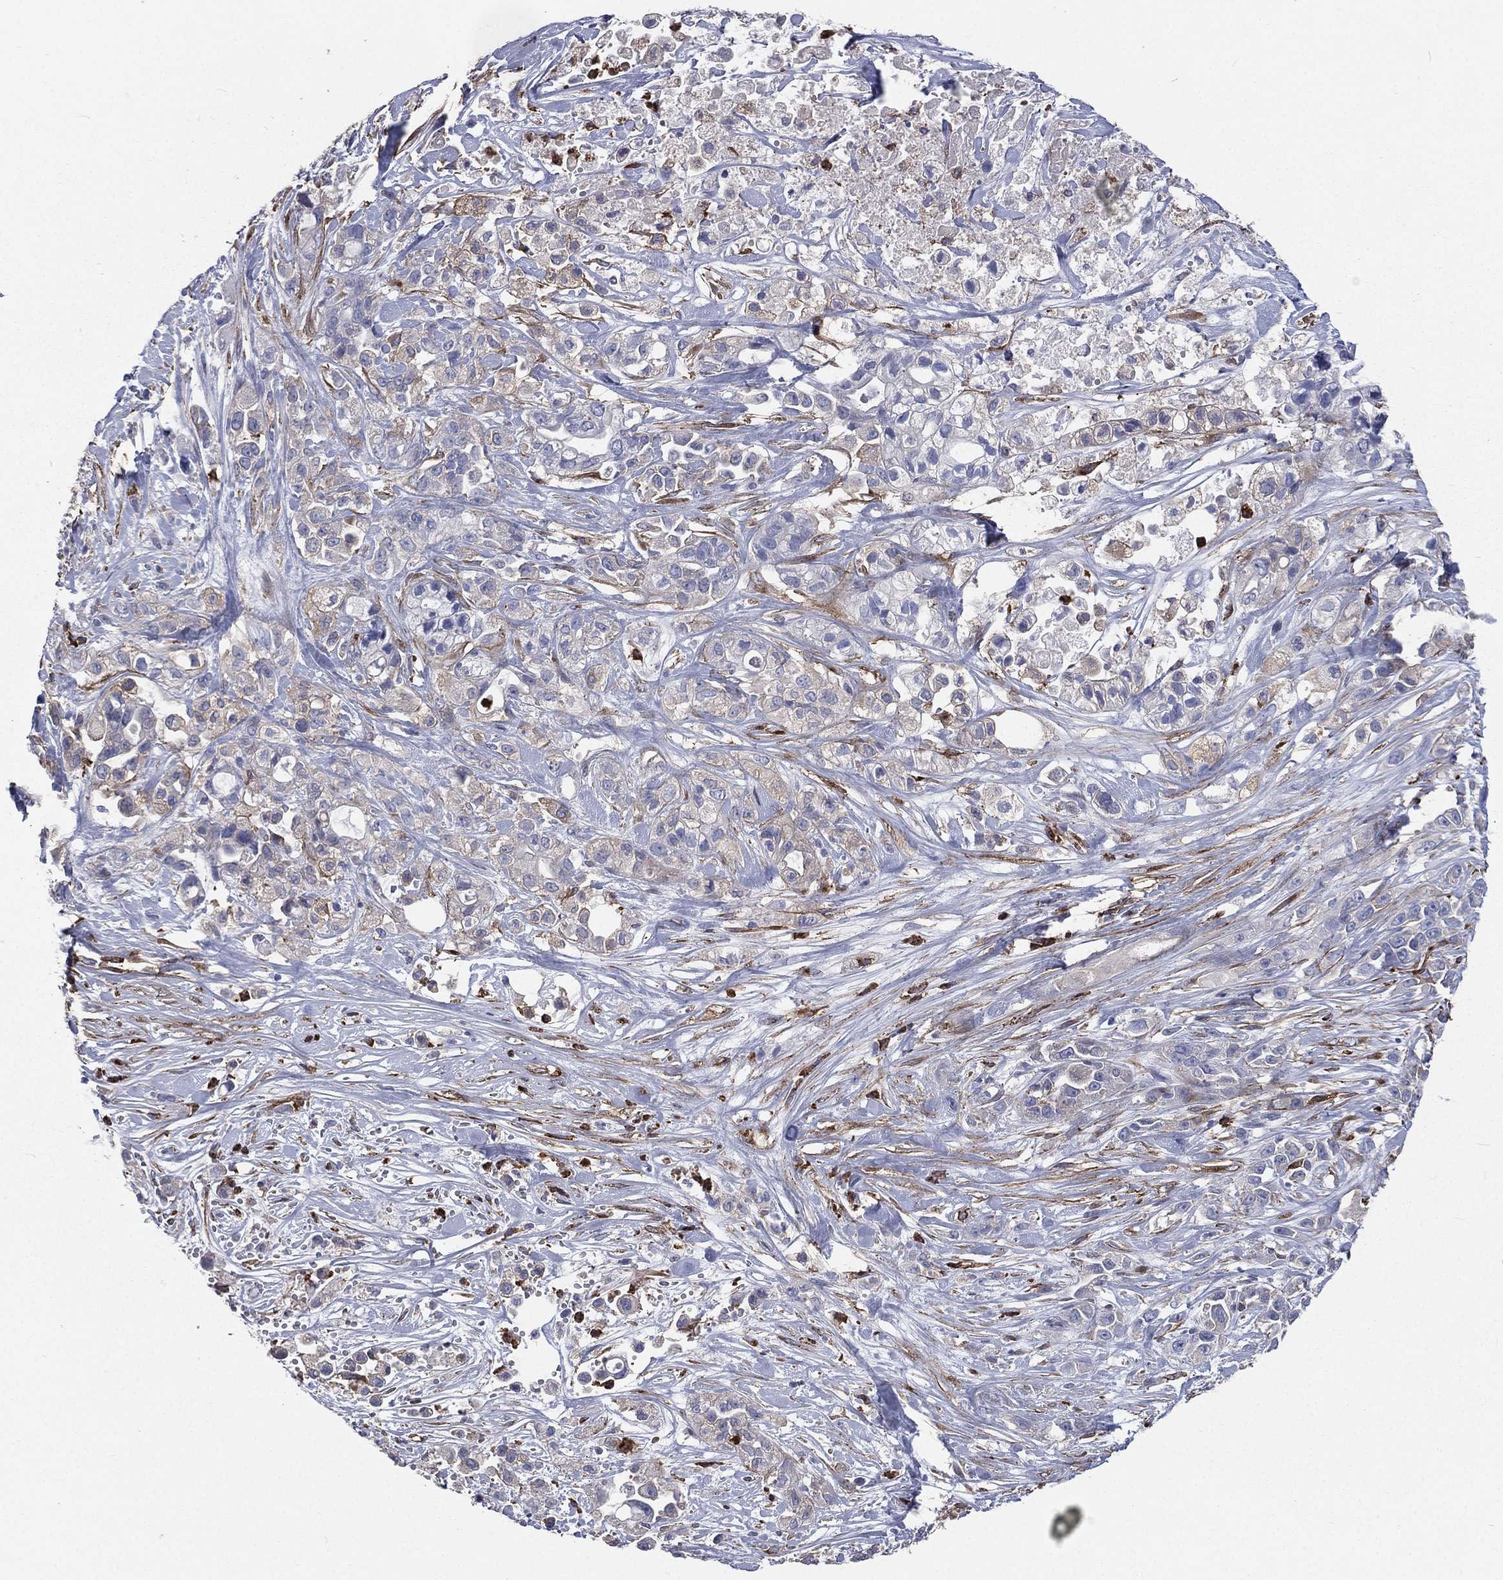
{"staining": {"intensity": "negative", "quantity": "none", "location": "none"}, "tissue": "pancreatic cancer", "cell_type": "Tumor cells", "image_type": "cancer", "snomed": [{"axis": "morphology", "description": "Adenocarcinoma, NOS"}, {"axis": "topography", "description": "Pancreas"}], "caption": "Histopathology image shows no protein staining in tumor cells of pancreatic cancer (adenocarcinoma) tissue.", "gene": "BASP1", "patient": {"sex": "male", "age": 44}}